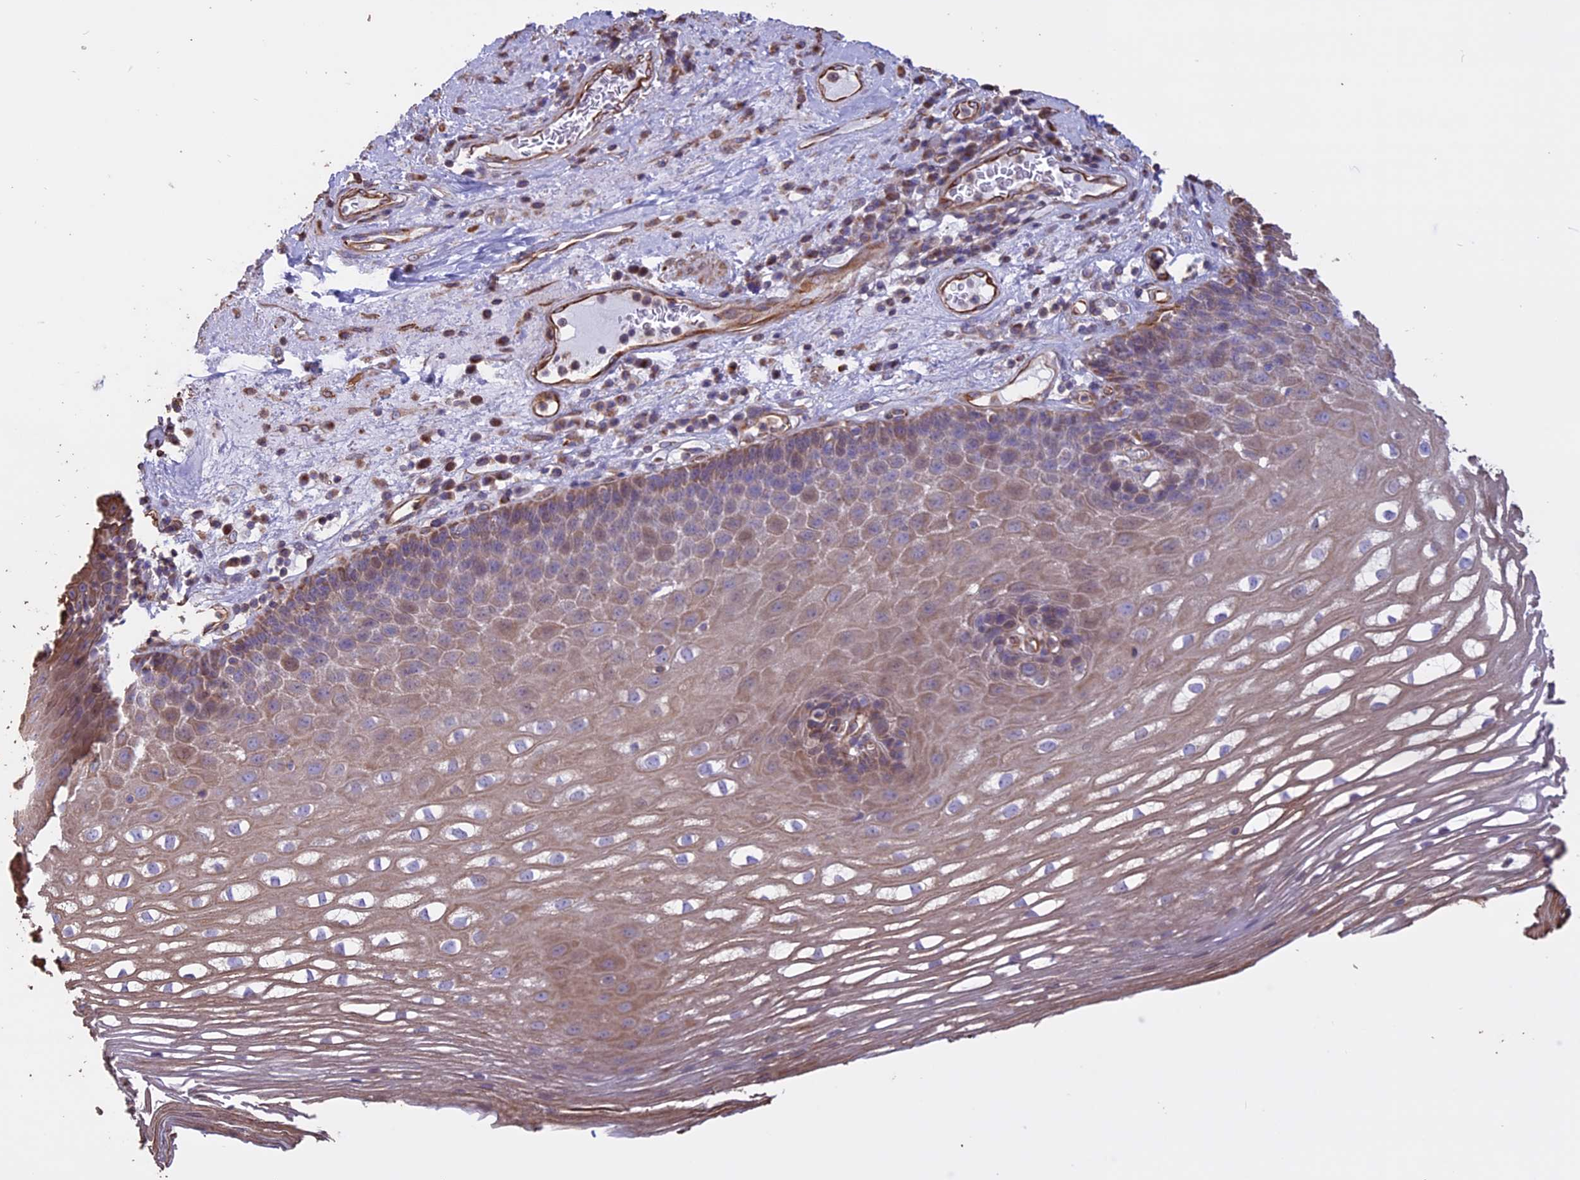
{"staining": {"intensity": "weak", "quantity": "25%-75%", "location": "cytoplasmic/membranous"}, "tissue": "esophagus", "cell_type": "Squamous epithelial cells", "image_type": "normal", "snomed": [{"axis": "morphology", "description": "Normal tissue, NOS"}, {"axis": "topography", "description": "Esophagus"}], "caption": "This photomicrograph reveals normal esophagus stained with immunohistochemistry to label a protein in brown. The cytoplasmic/membranous of squamous epithelial cells show weak positivity for the protein. Nuclei are counter-stained blue.", "gene": "CCDC148", "patient": {"sex": "male", "age": 62}}